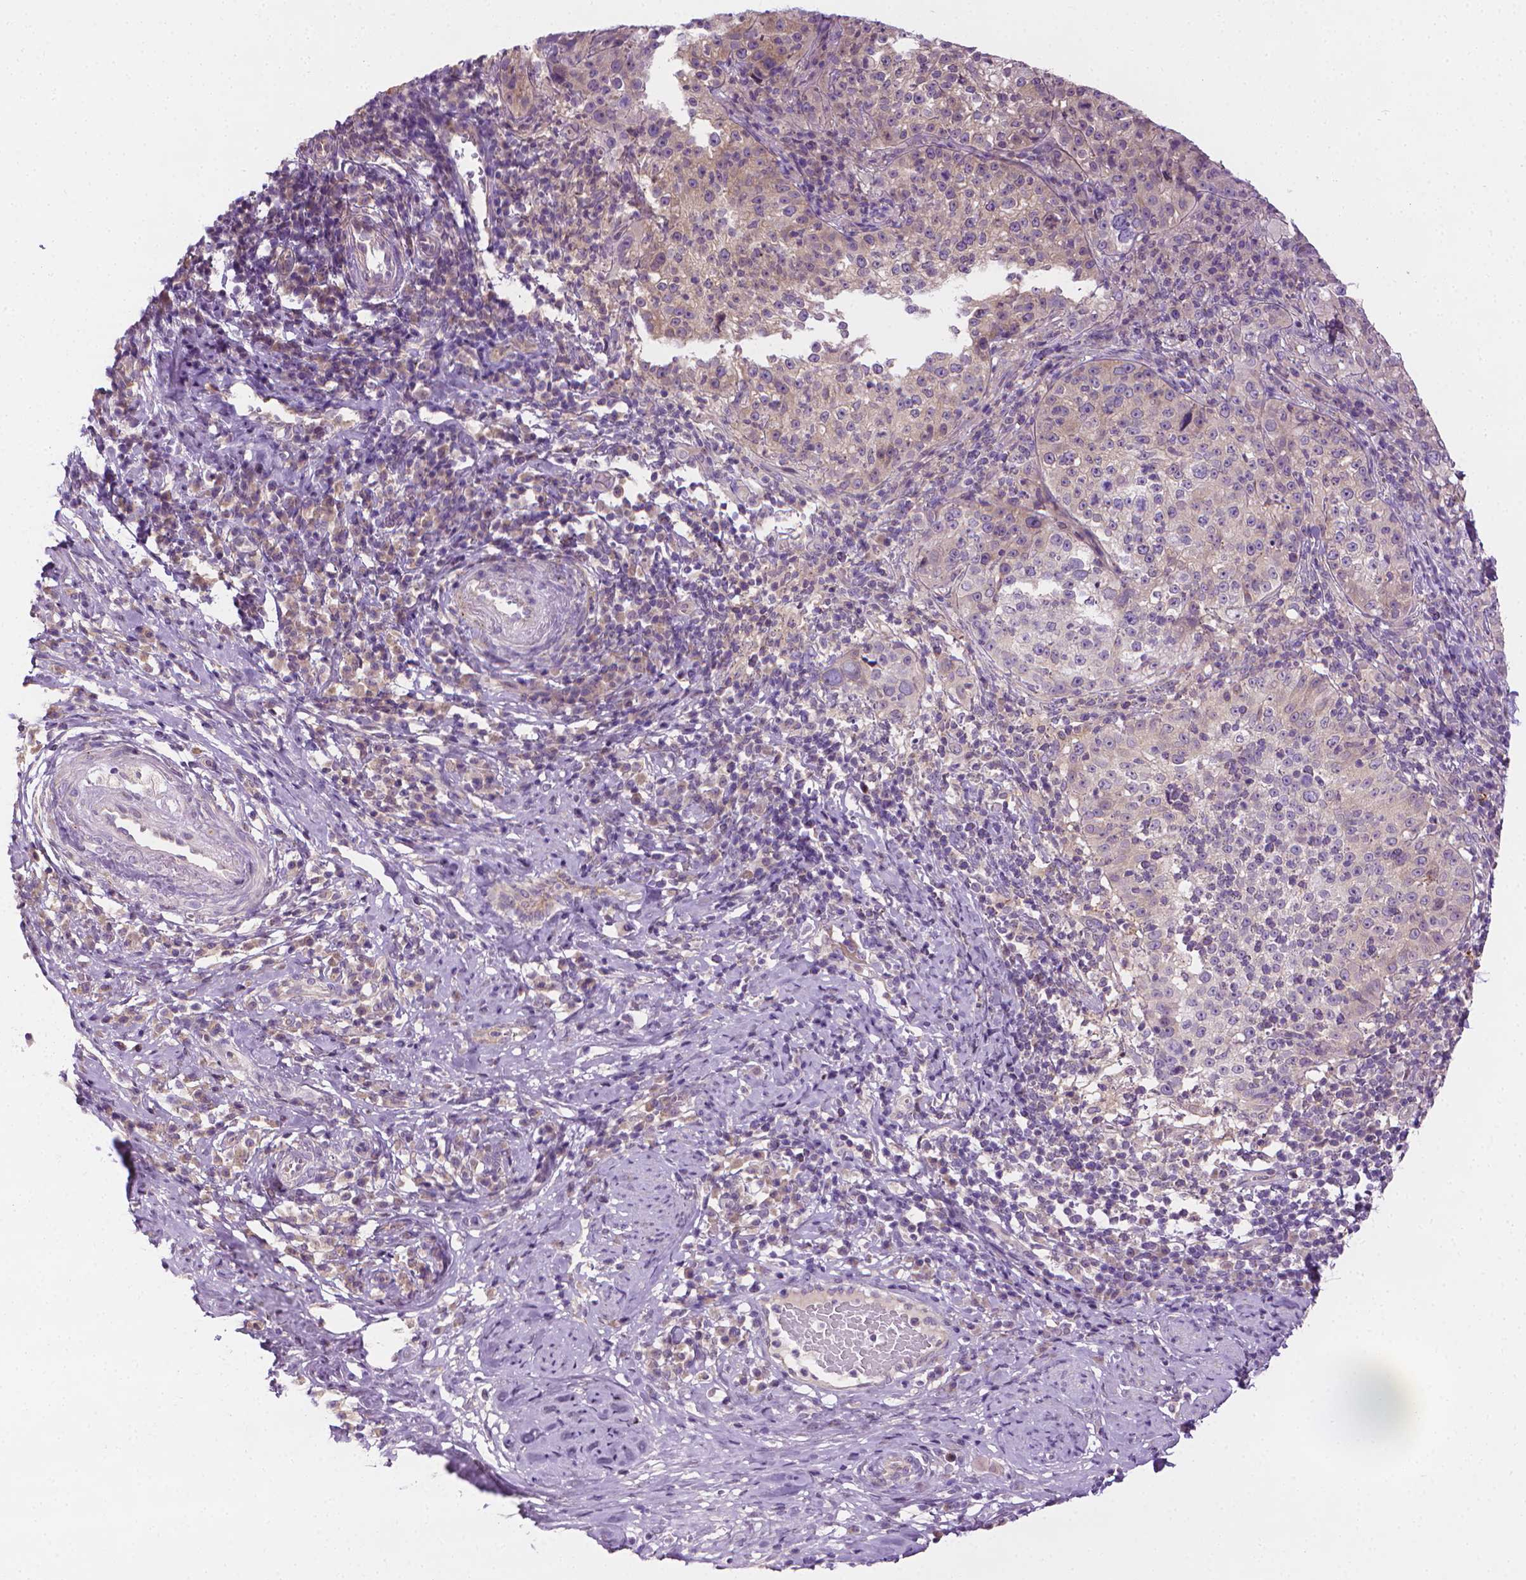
{"staining": {"intensity": "weak", "quantity": "<25%", "location": "cytoplasmic/membranous"}, "tissue": "cervical cancer", "cell_type": "Tumor cells", "image_type": "cancer", "snomed": [{"axis": "morphology", "description": "Squamous cell carcinoma, NOS"}, {"axis": "topography", "description": "Cervix"}], "caption": "A photomicrograph of squamous cell carcinoma (cervical) stained for a protein demonstrates no brown staining in tumor cells.", "gene": "MCOLN3", "patient": {"sex": "female", "age": 75}}